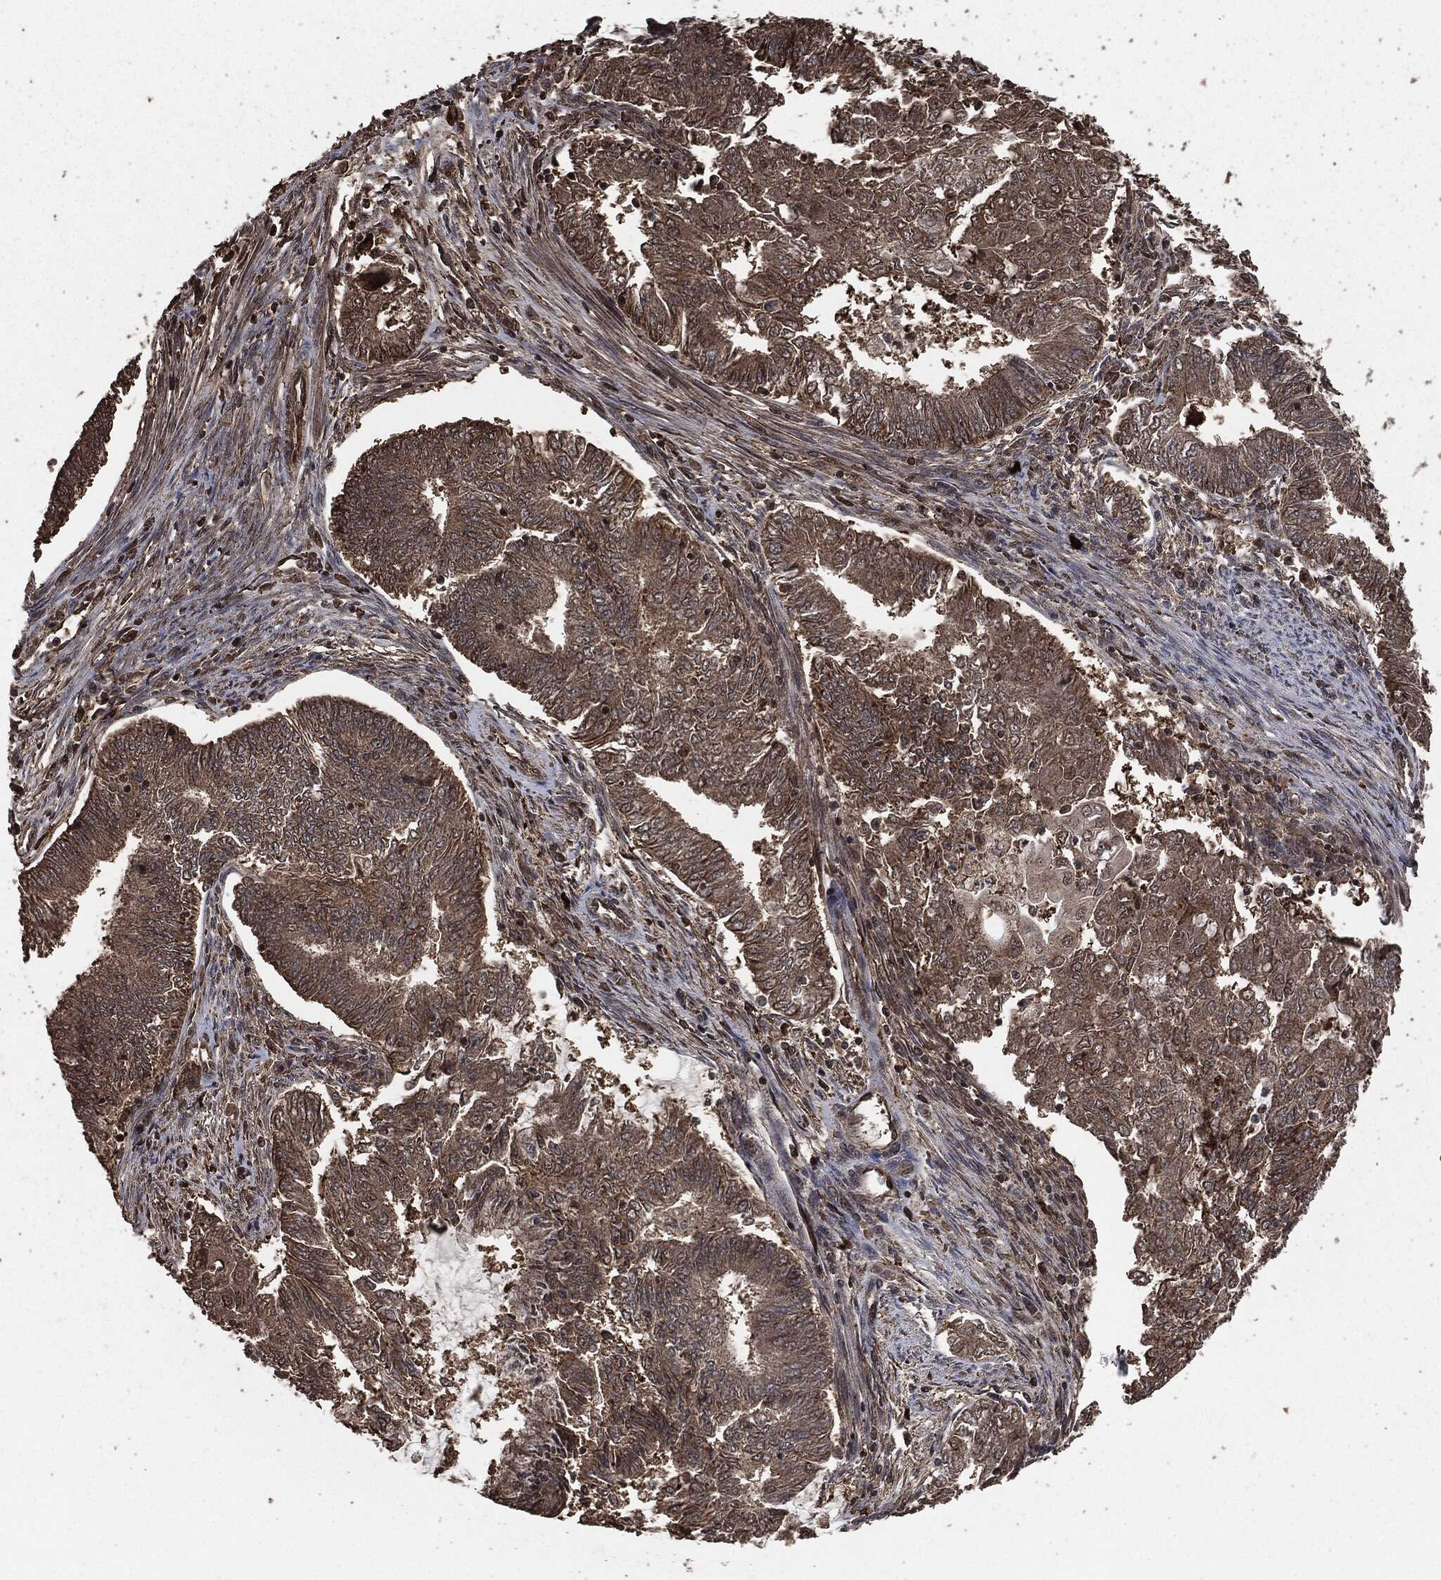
{"staining": {"intensity": "moderate", "quantity": "25%-75%", "location": "cytoplasmic/membranous"}, "tissue": "endometrial cancer", "cell_type": "Tumor cells", "image_type": "cancer", "snomed": [{"axis": "morphology", "description": "Adenocarcinoma, NOS"}, {"axis": "topography", "description": "Endometrium"}], "caption": "This is a micrograph of immunohistochemistry staining of endometrial cancer, which shows moderate expression in the cytoplasmic/membranous of tumor cells.", "gene": "EGFR", "patient": {"sex": "female", "age": 62}}